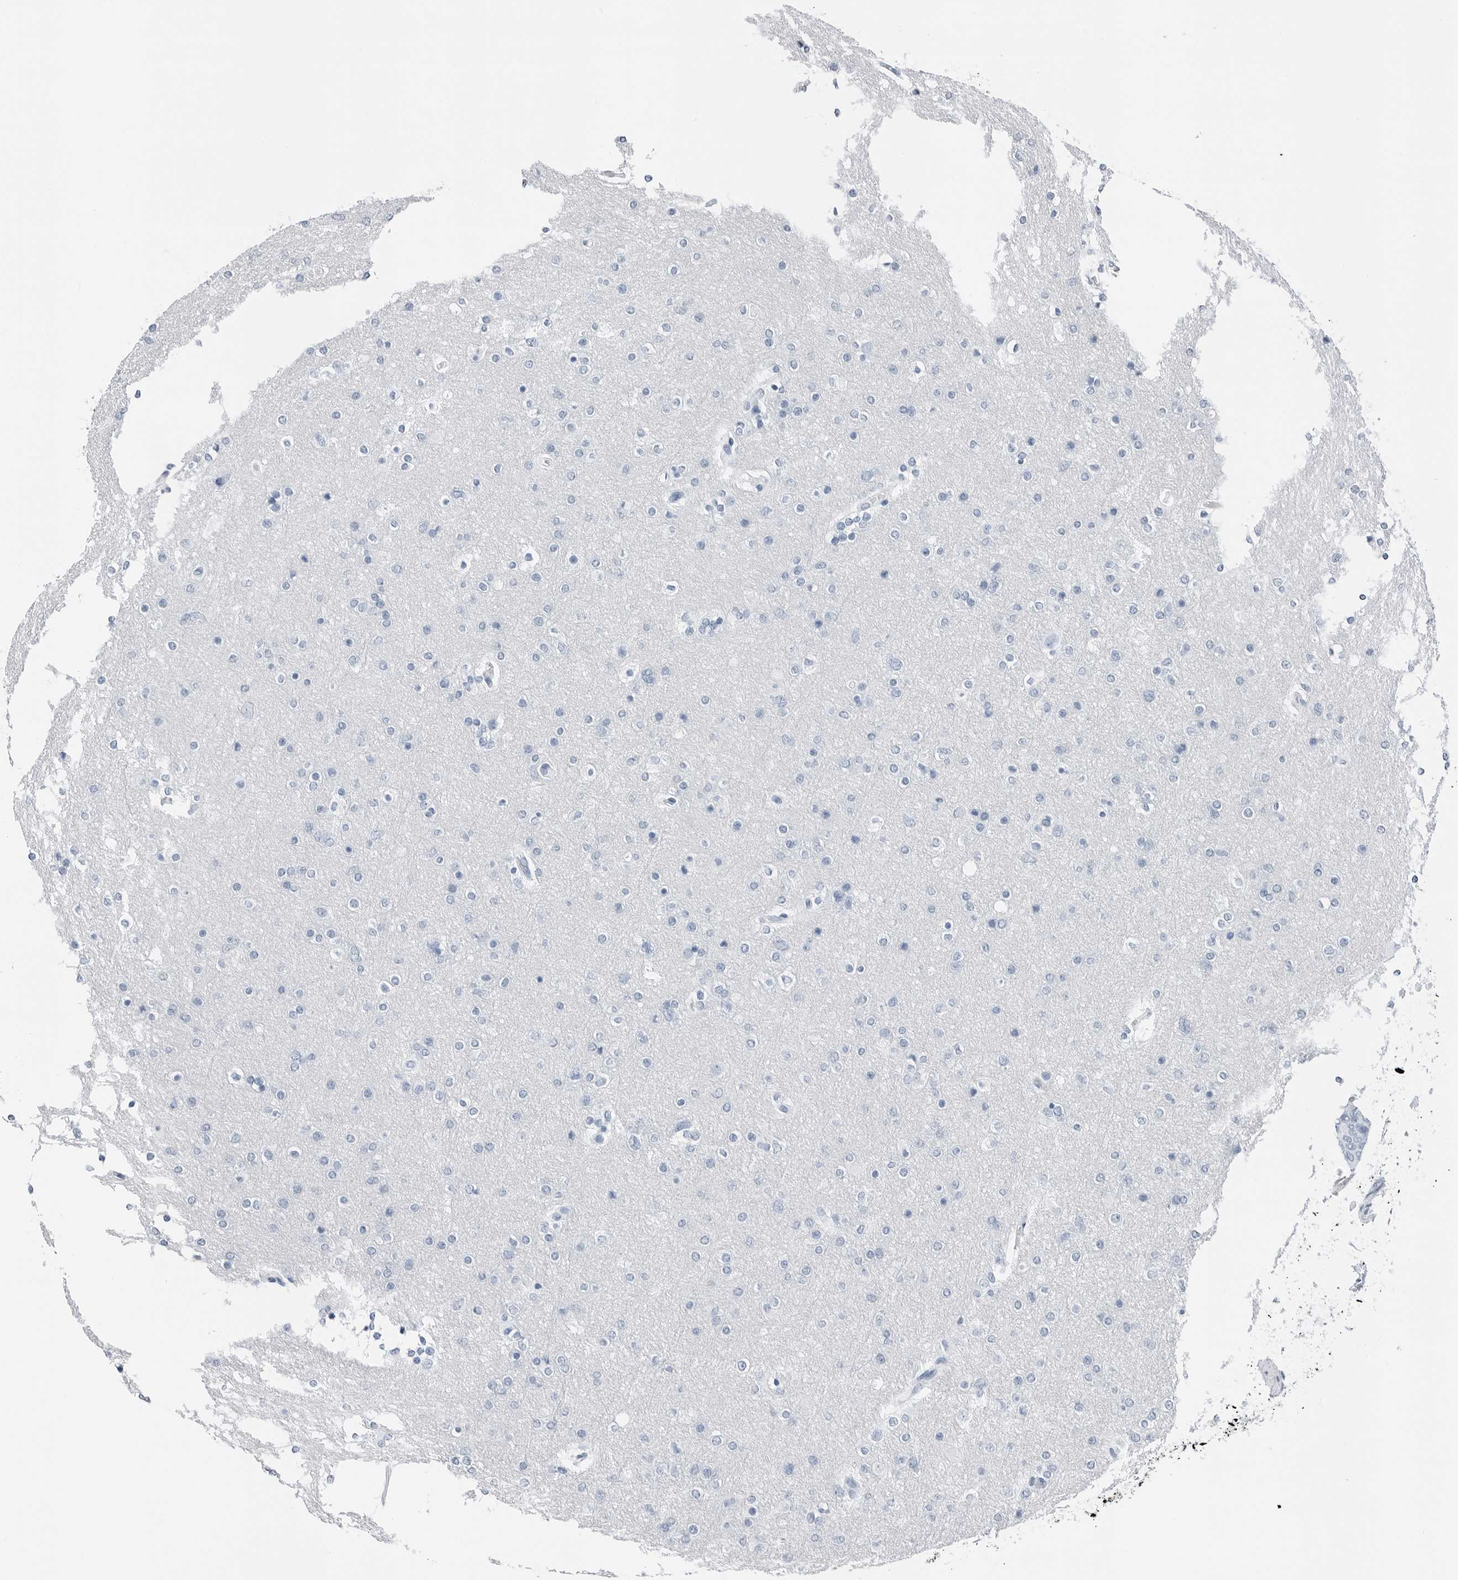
{"staining": {"intensity": "negative", "quantity": "none", "location": "none"}, "tissue": "glioma", "cell_type": "Tumor cells", "image_type": "cancer", "snomed": [{"axis": "morphology", "description": "Glioma, malignant, High grade"}, {"axis": "topography", "description": "Cerebral cortex"}], "caption": "The micrograph reveals no significant staining in tumor cells of glioma.", "gene": "SLPI", "patient": {"sex": "female", "age": 36}}